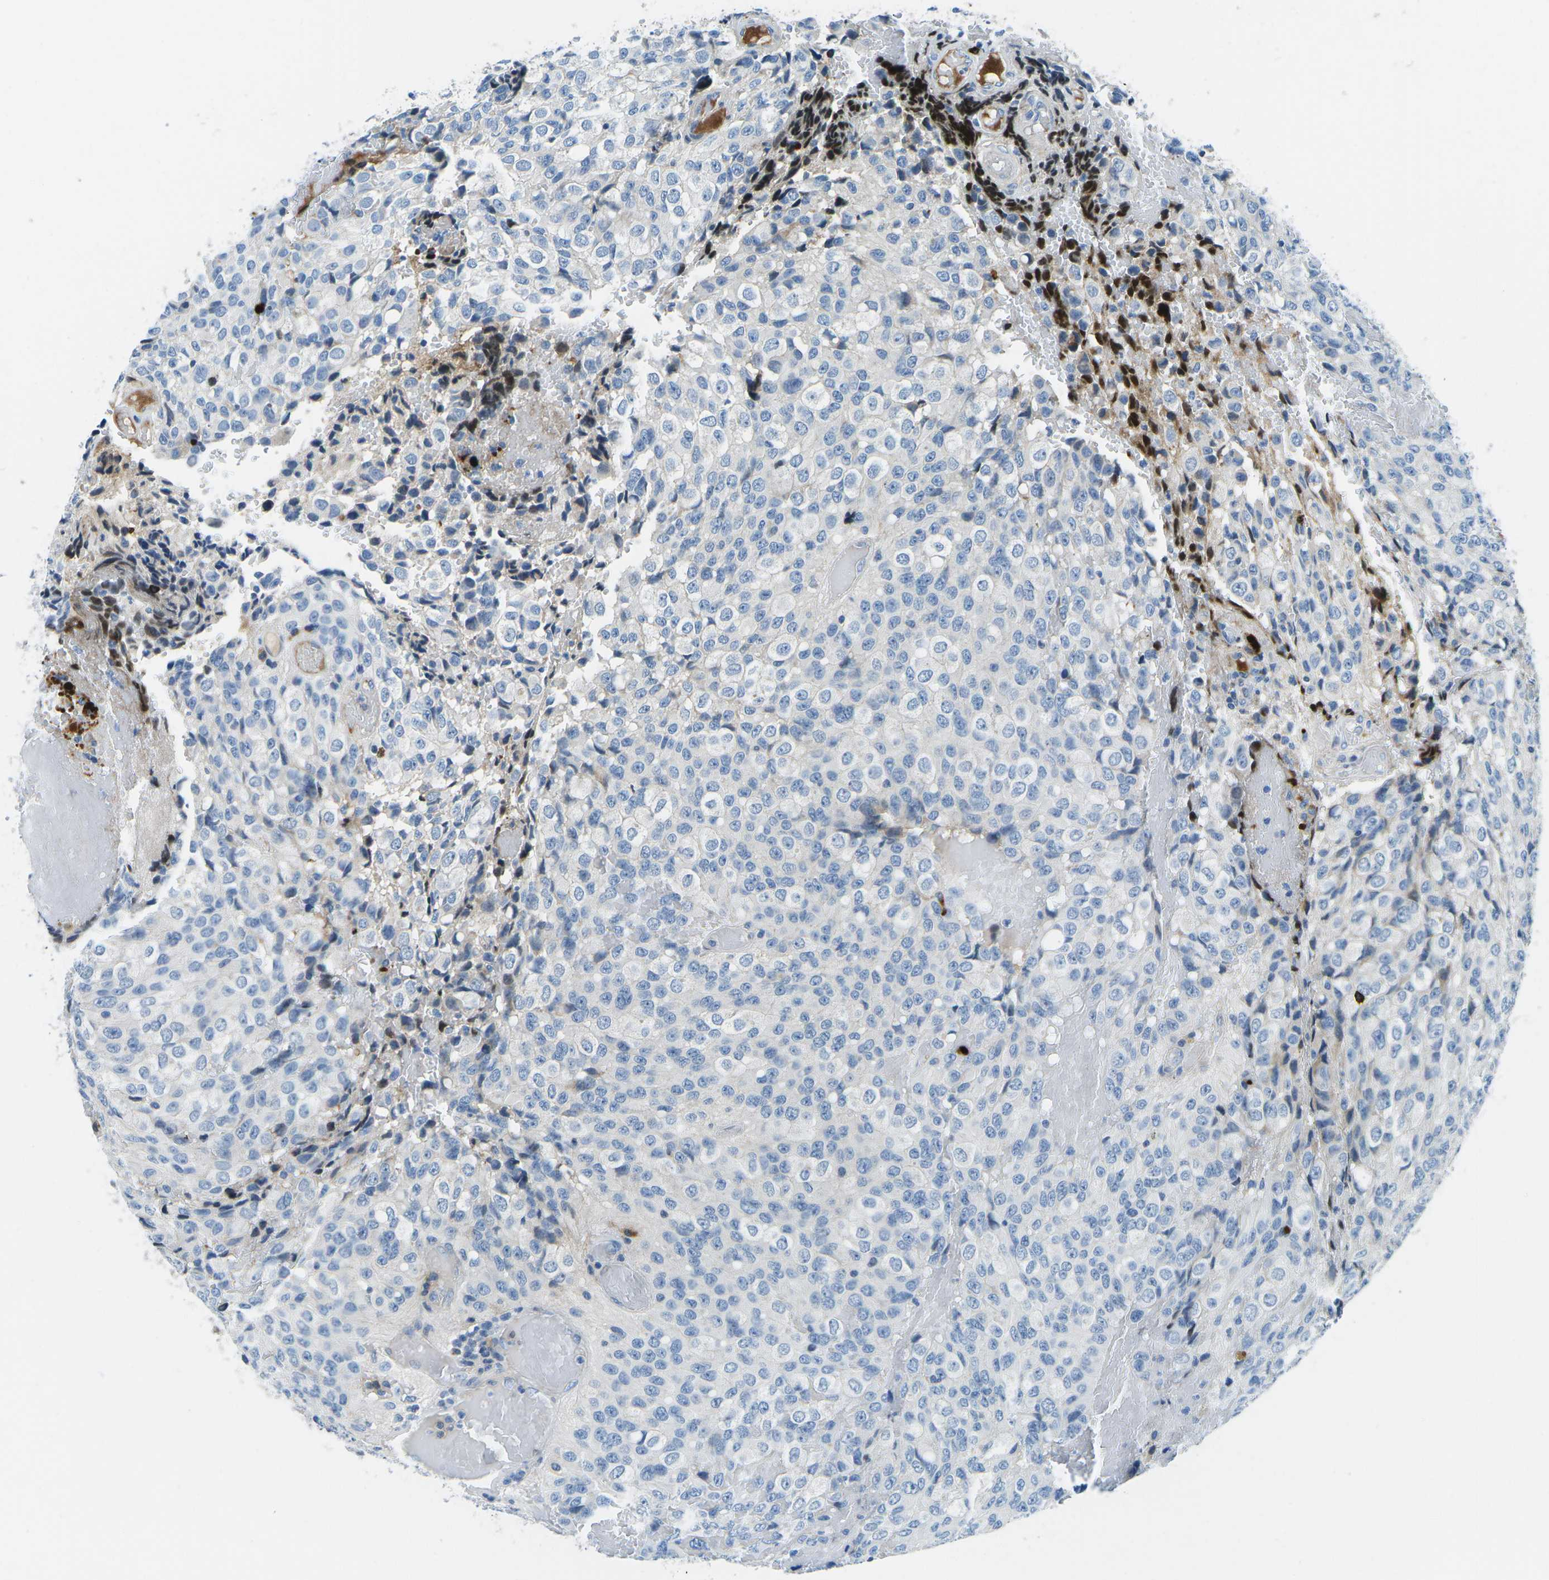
{"staining": {"intensity": "negative", "quantity": "none", "location": "none"}, "tissue": "glioma", "cell_type": "Tumor cells", "image_type": "cancer", "snomed": [{"axis": "morphology", "description": "Glioma, malignant, High grade"}, {"axis": "topography", "description": "Brain"}], "caption": "Immunohistochemistry (IHC) micrograph of human glioma stained for a protein (brown), which shows no expression in tumor cells.", "gene": "CFB", "patient": {"sex": "male", "age": 32}}